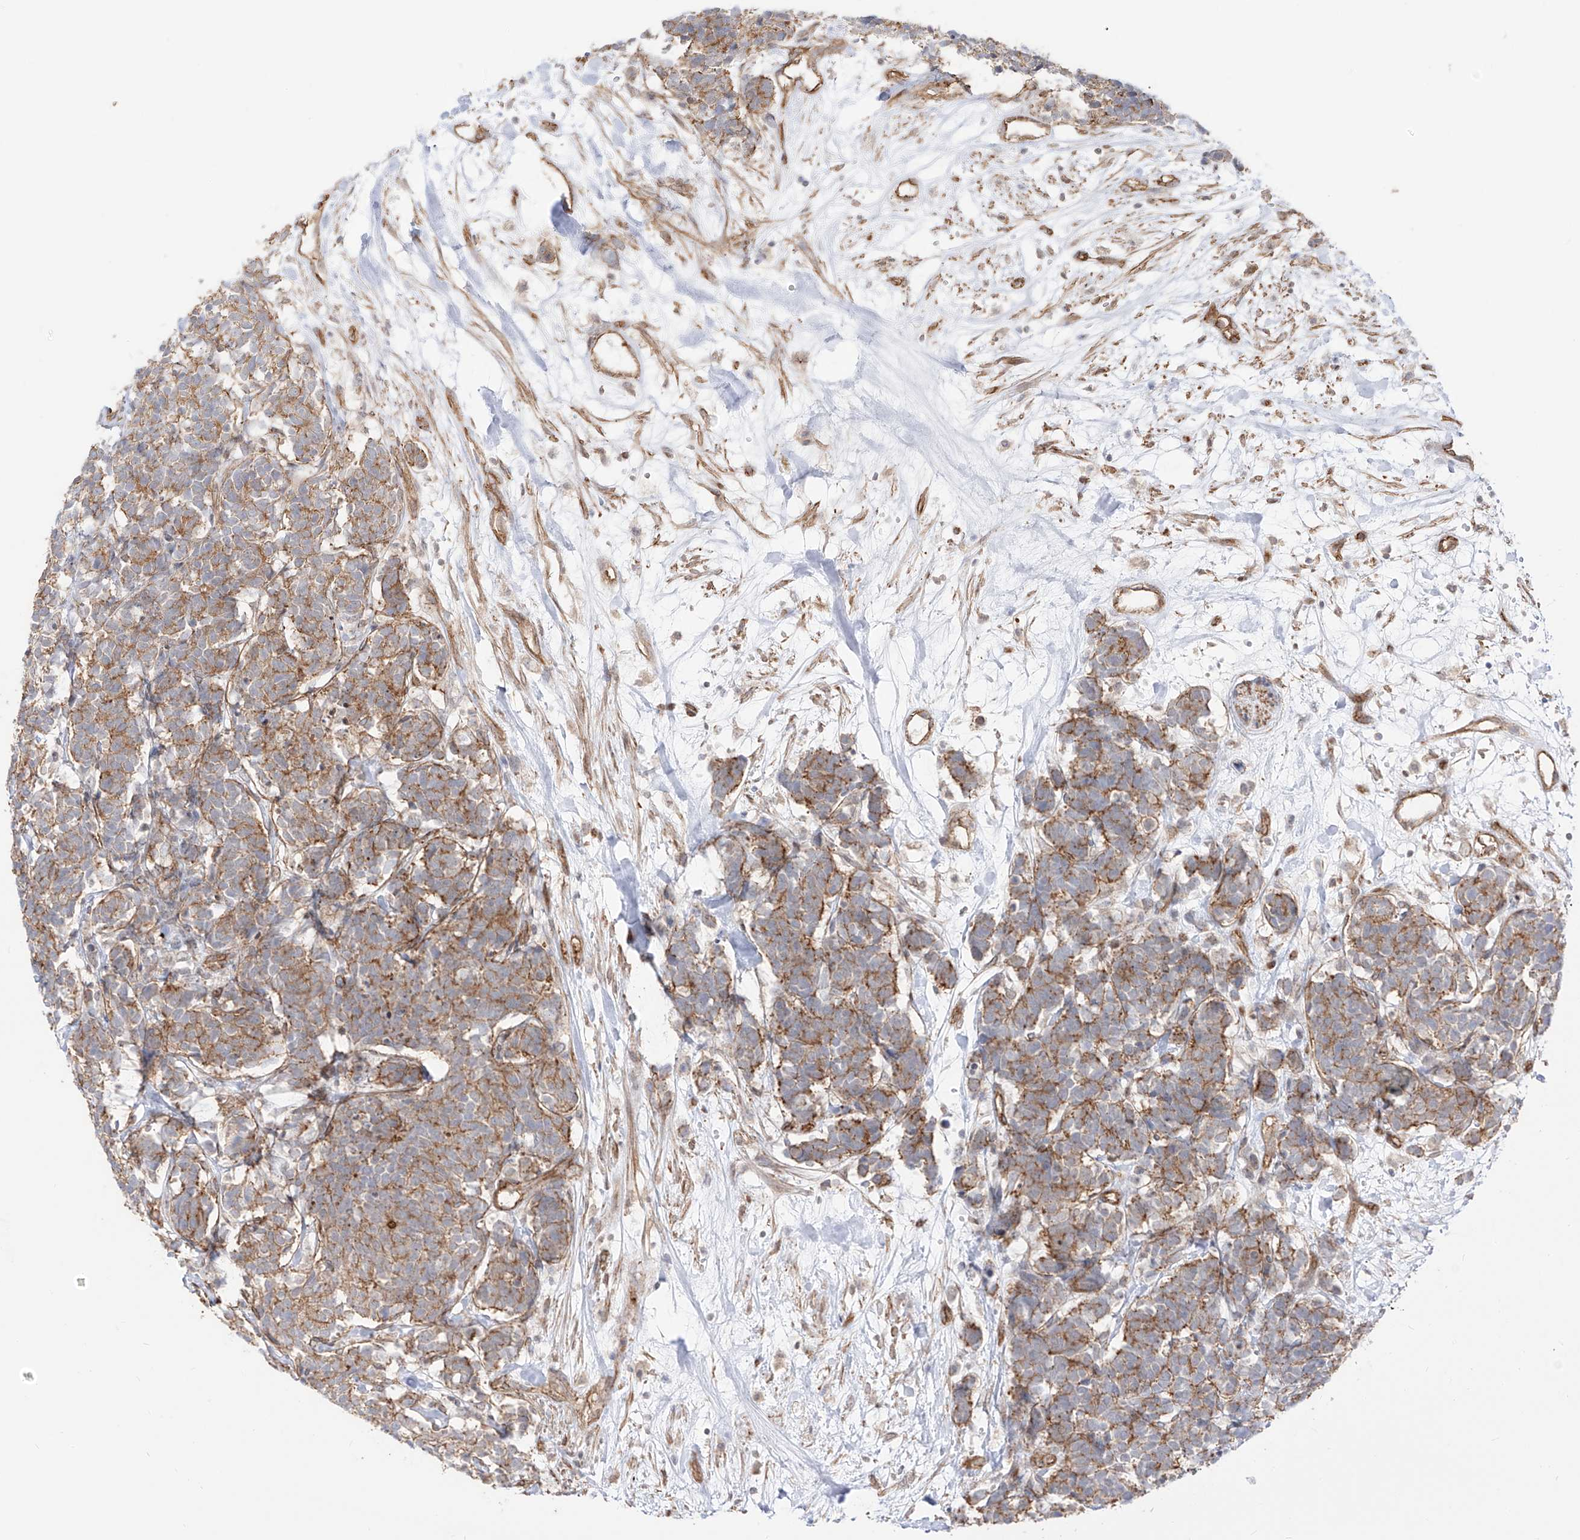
{"staining": {"intensity": "moderate", "quantity": "25%-75%", "location": "cytoplasmic/membranous"}, "tissue": "carcinoid", "cell_type": "Tumor cells", "image_type": "cancer", "snomed": [{"axis": "morphology", "description": "Carcinoma, NOS"}, {"axis": "morphology", "description": "Carcinoid, malignant, NOS"}, {"axis": "topography", "description": "Urinary bladder"}], "caption": "Carcinoid was stained to show a protein in brown. There is medium levels of moderate cytoplasmic/membranous positivity in approximately 25%-75% of tumor cells. The staining was performed using DAB to visualize the protein expression in brown, while the nuclei were stained in blue with hematoxylin (Magnification: 20x).", "gene": "ZNF180", "patient": {"sex": "male", "age": 57}}